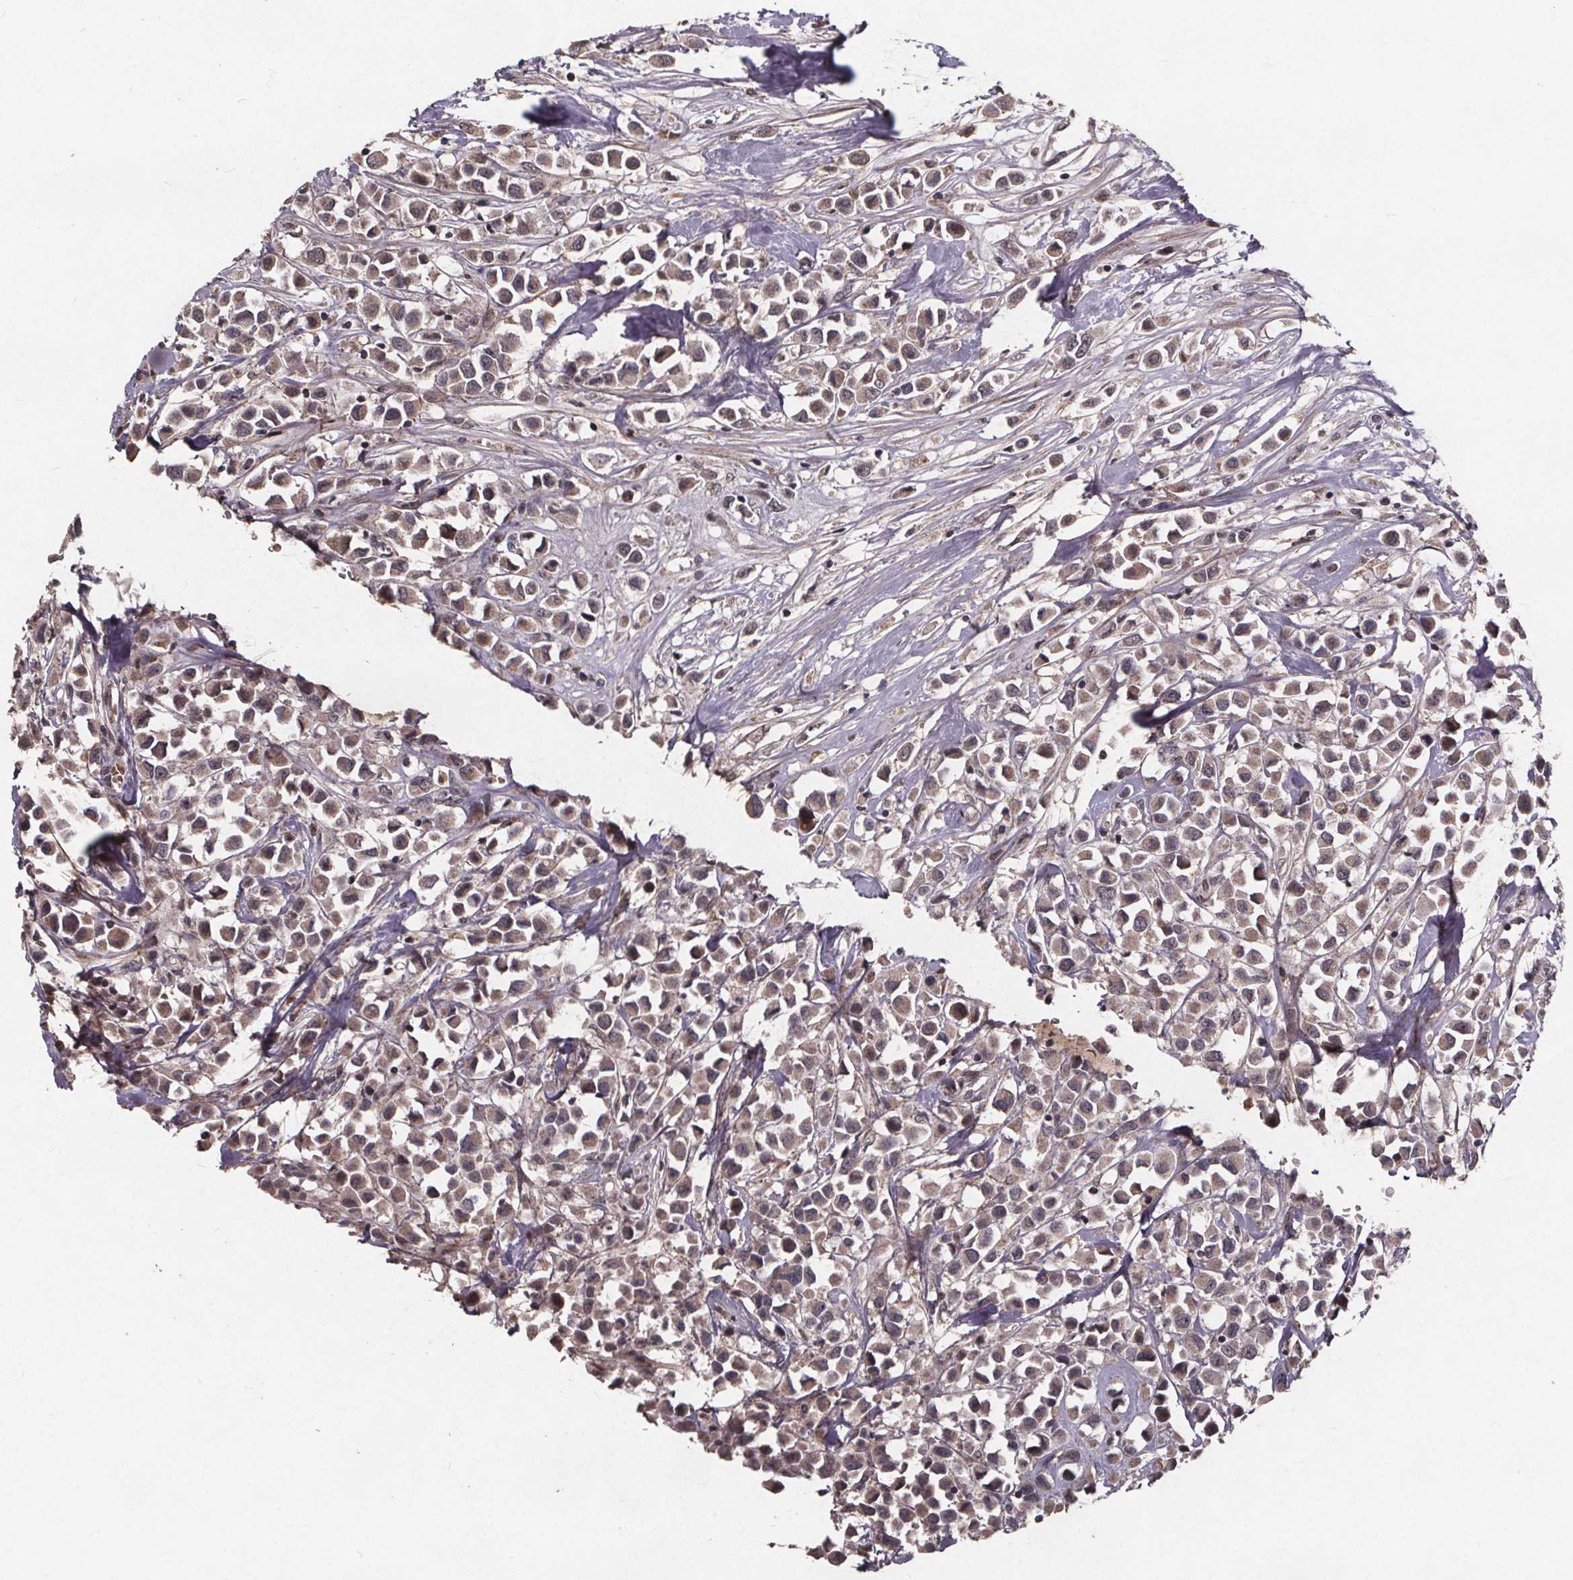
{"staining": {"intensity": "weak", "quantity": ">75%", "location": "cytoplasmic/membranous"}, "tissue": "breast cancer", "cell_type": "Tumor cells", "image_type": "cancer", "snomed": [{"axis": "morphology", "description": "Duct carcinoma"}, {"axis": "topography", "description": "Breast"}], "caption": "Immunohistochemical staining of human breast infiltrating ductal carcinoma exhibits low levels of weak cytoplasmic/membranous protein staining in about >75% of tumor cells. Nuclei are stained in blue.", "gene": "GPX3", "patient": {"sex": "female", "age": 61}}